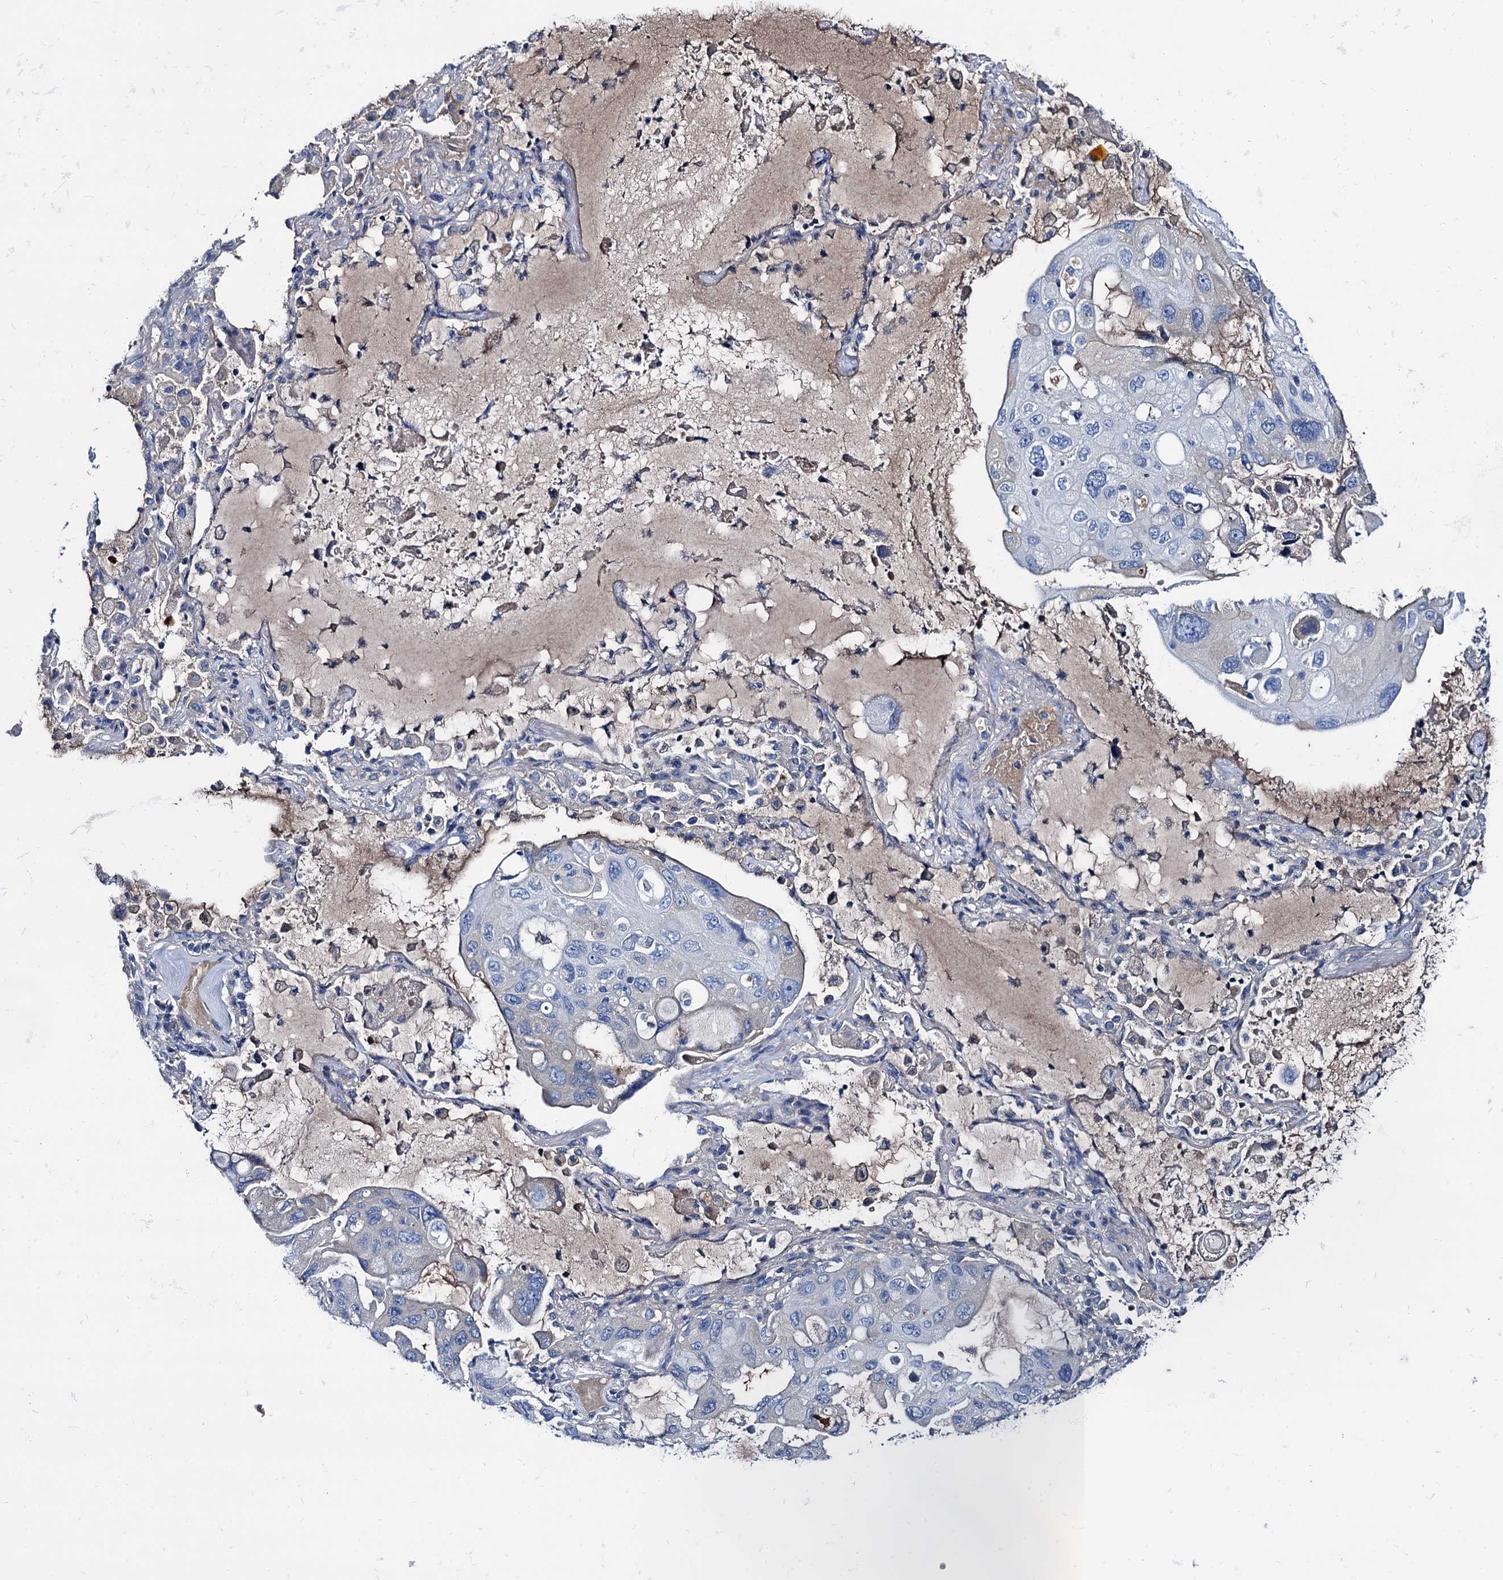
{"staining": {"intensity": "negative", "quantity": "none", "location": "none"}, "tissue": "lung cancer", "cell_type": "Tumor cells", "image_type": "cancer", "snomed": [{"axis": "morphology", "description": "Squamous cell carcinoma, NOS"}, {"axis": "topography", "description": "Lung"}], "caption": "There is no significant expression in tumor cells of lung squamous cell carcinoma.", "gene": "TMEM72", "patient": {"sex": "female", "age": 73}}